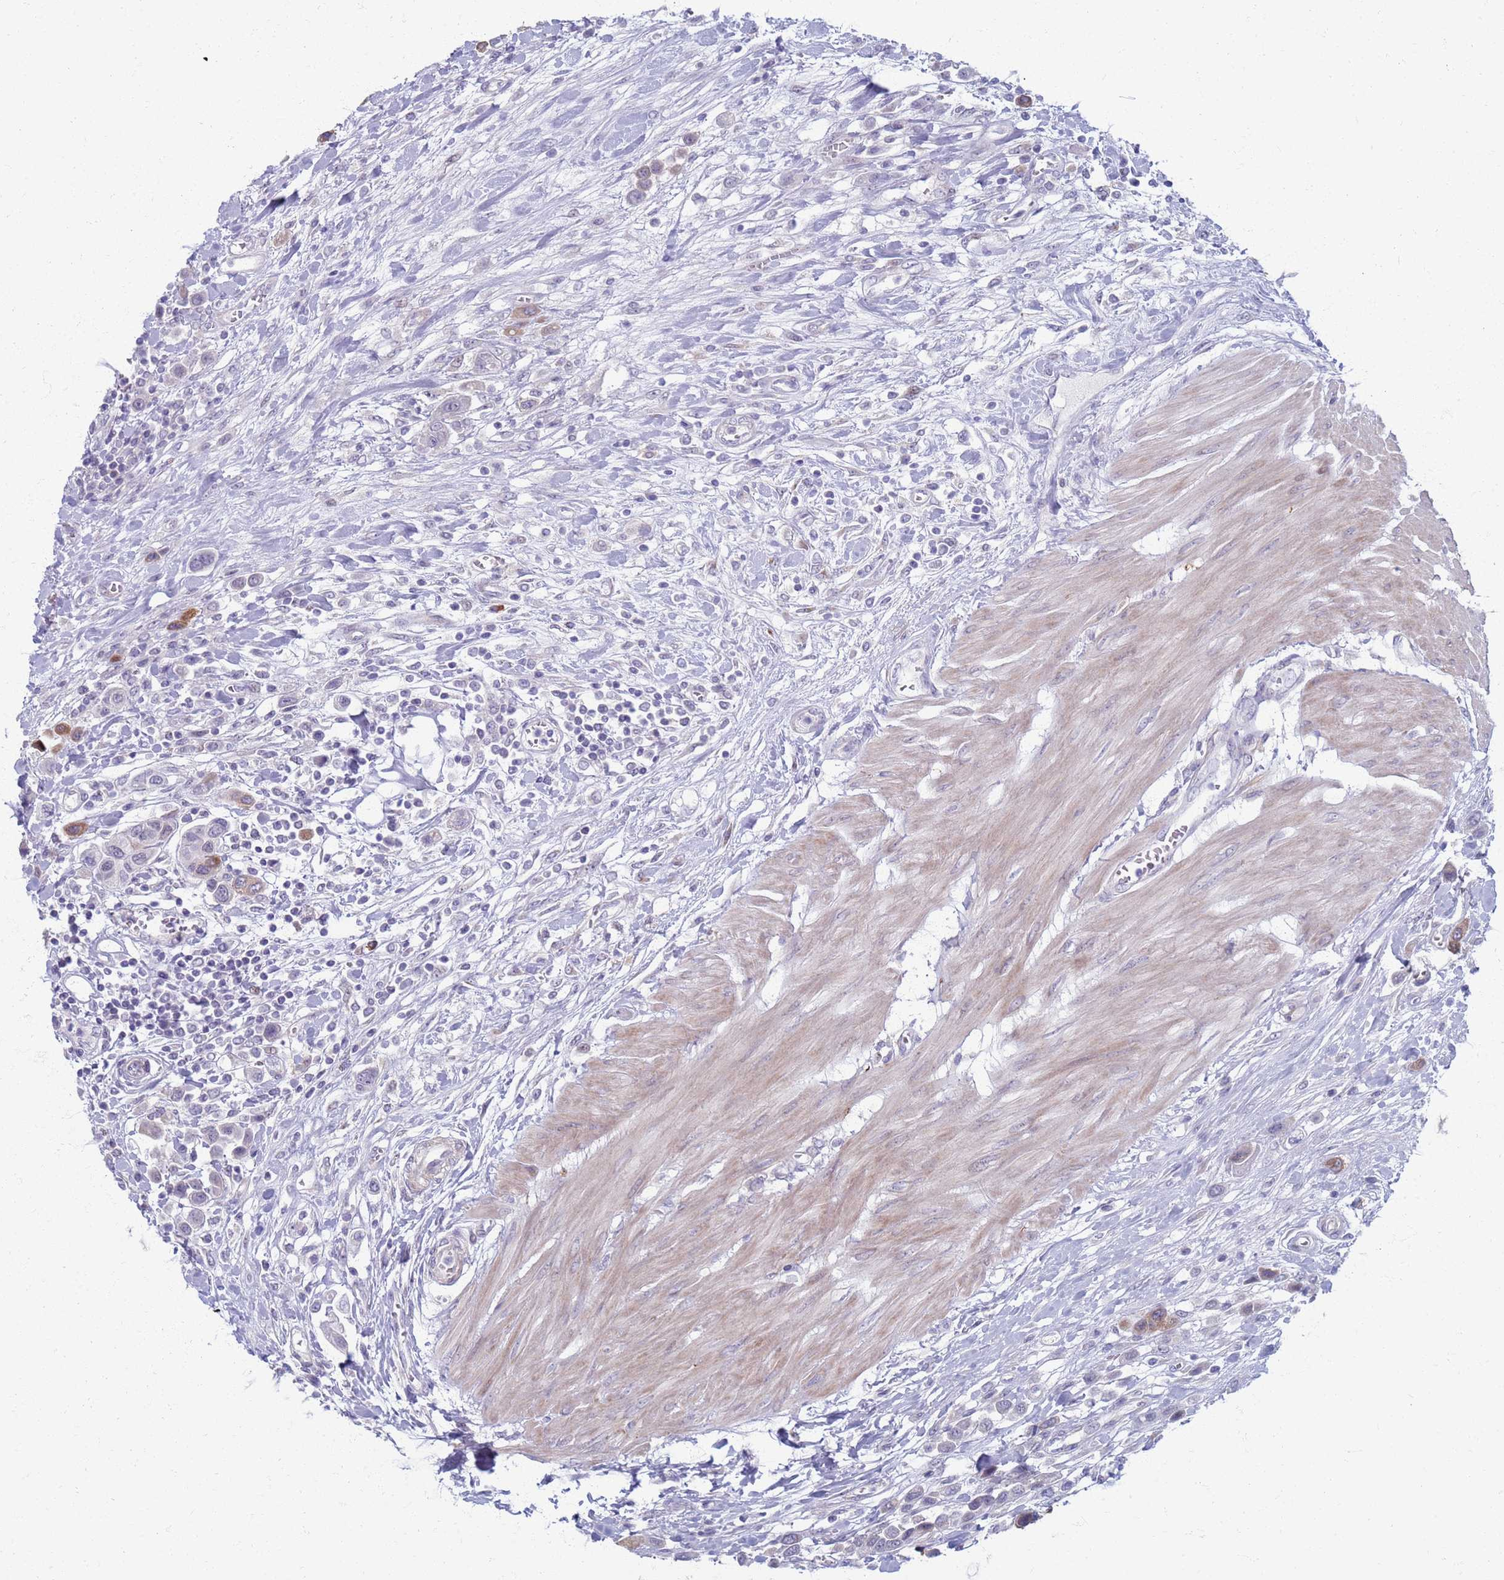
{"staining": {"intensity": "strong", "quantity": "<25%", "location": "cytoplasmic/membranous"}, "tissue": "urothelial cancer", "cell_type": "Tumor cells", "image_type": "cancer", "snomed": [{"axis": "morphology", "description": "Urothelial carcinoma, High grade"}, {"axis": "topography", "description": "Urinary bladder"}], "caption": "Strong cytoplasmic/membranous expression for a protein is seen in approximately <25% of tumor cells of high-grade urothelial carcinoma using immunohistochemistry.", "gene": "CLCA2", "patient": {"sex": "male", "age": 50}}